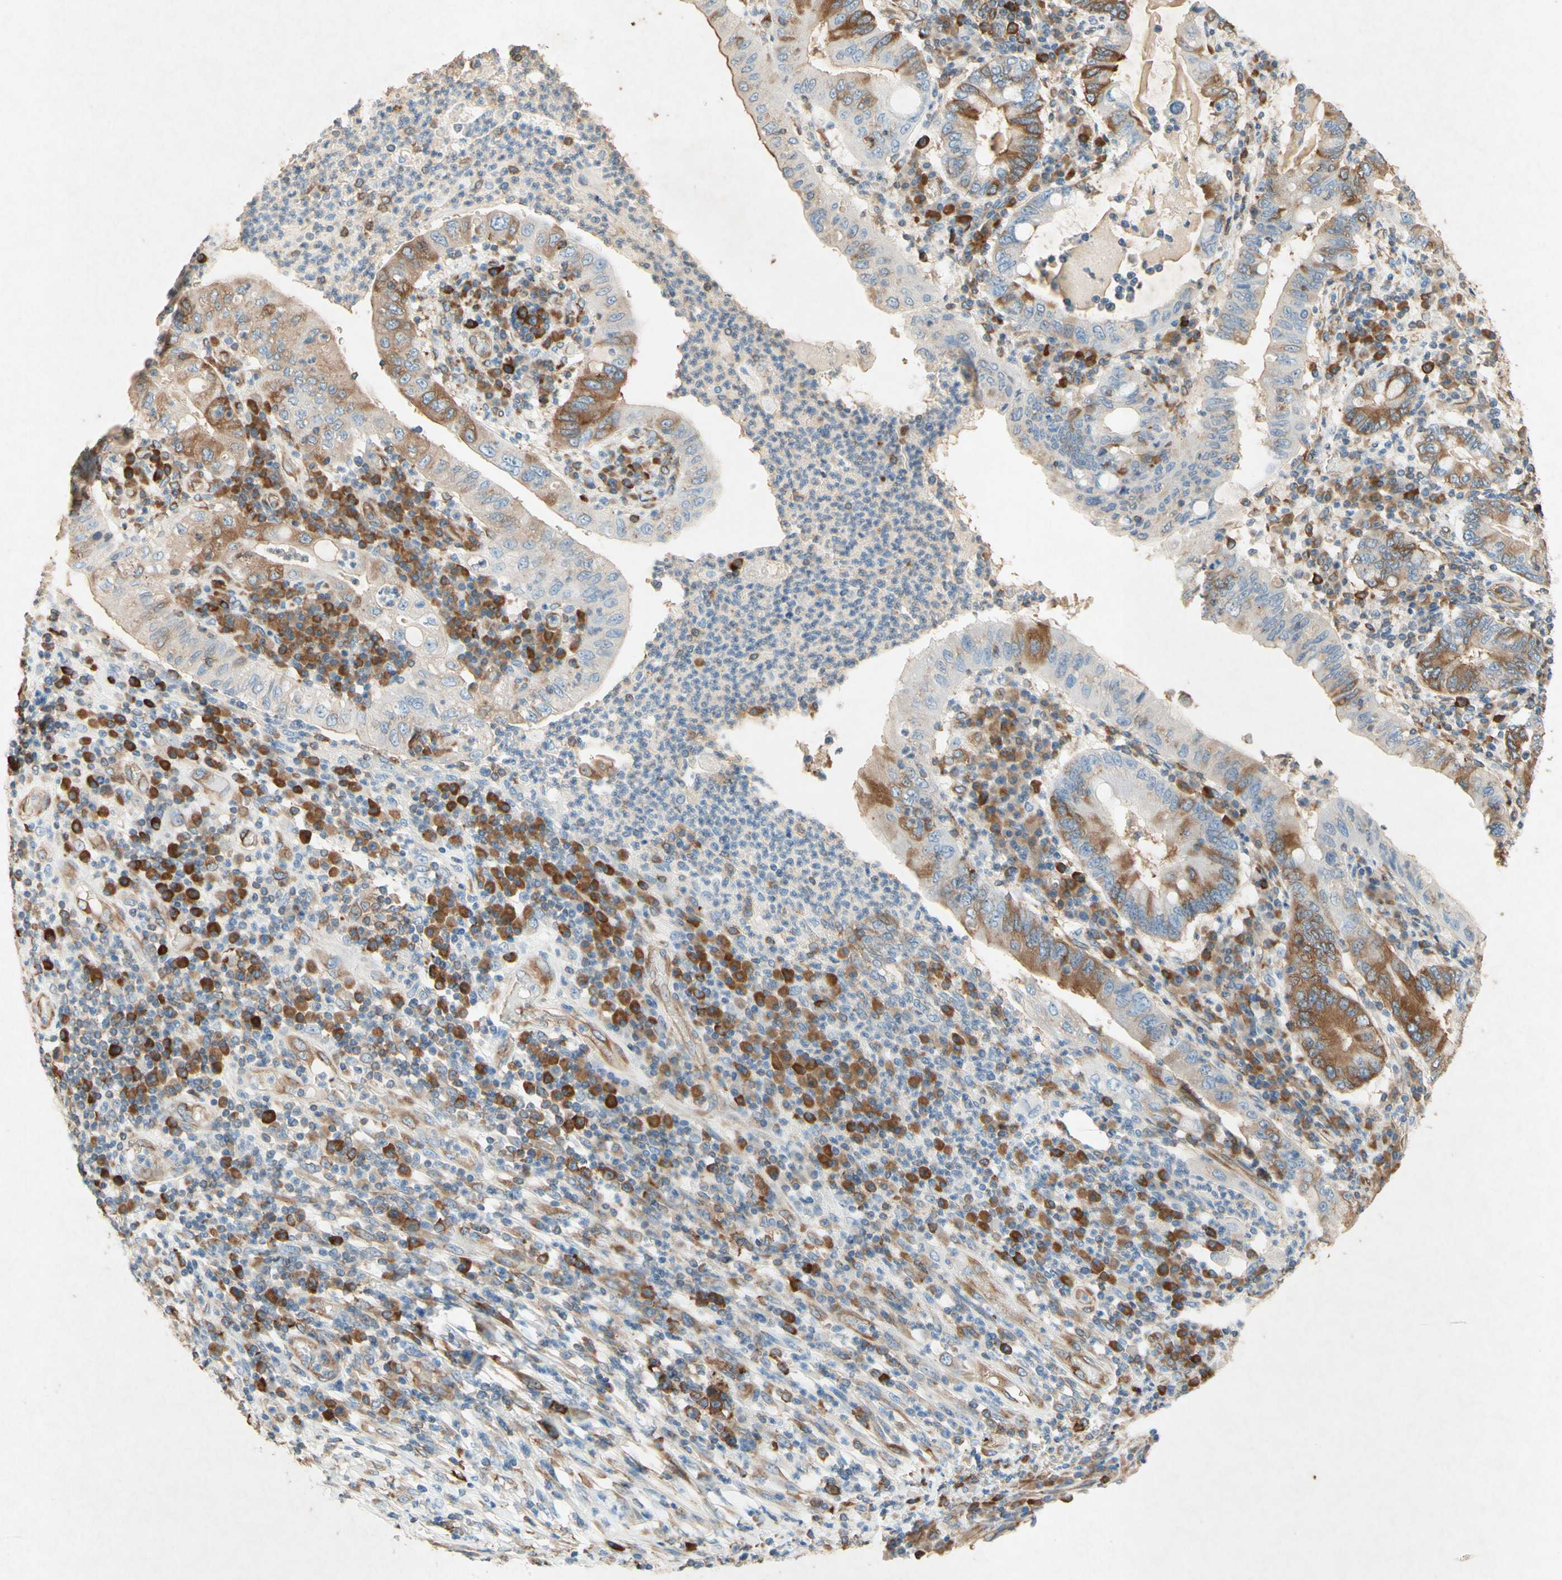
{"staining": {"intensity": "moderate", "quantity": "25%-75%", "location": "cytoplasmic/membranous"}, "tissue": "stomach cancer", "cell_type": "Tumor cells", "image_type": "cancer", "snomed": [{"axis": "morphology", "description": "Normal tissue, NOS"}, {"axis": "morphology", "description": "Adenocarcinoma, NOS"}, {"axis": "topography", "description": "Esophagus"}, {"axis": "topography", "description": "Stomach, upper"}, {"axis": "topography", "description": "Peripheral nerve tissue"}], "caption": "IHC photomicrograph of neoplastic tissue: human stomach cancer (adenocarcinoma) stained using immunohistochemistry displays medium levels of moderate protein expression localized specifically in the cytoplasmic/membranous of tumor cells, appearing as a cytoplasmic/membranous brown color.", "gene": "PABPC1", "patient": {"sex": "male", "age": 62}}